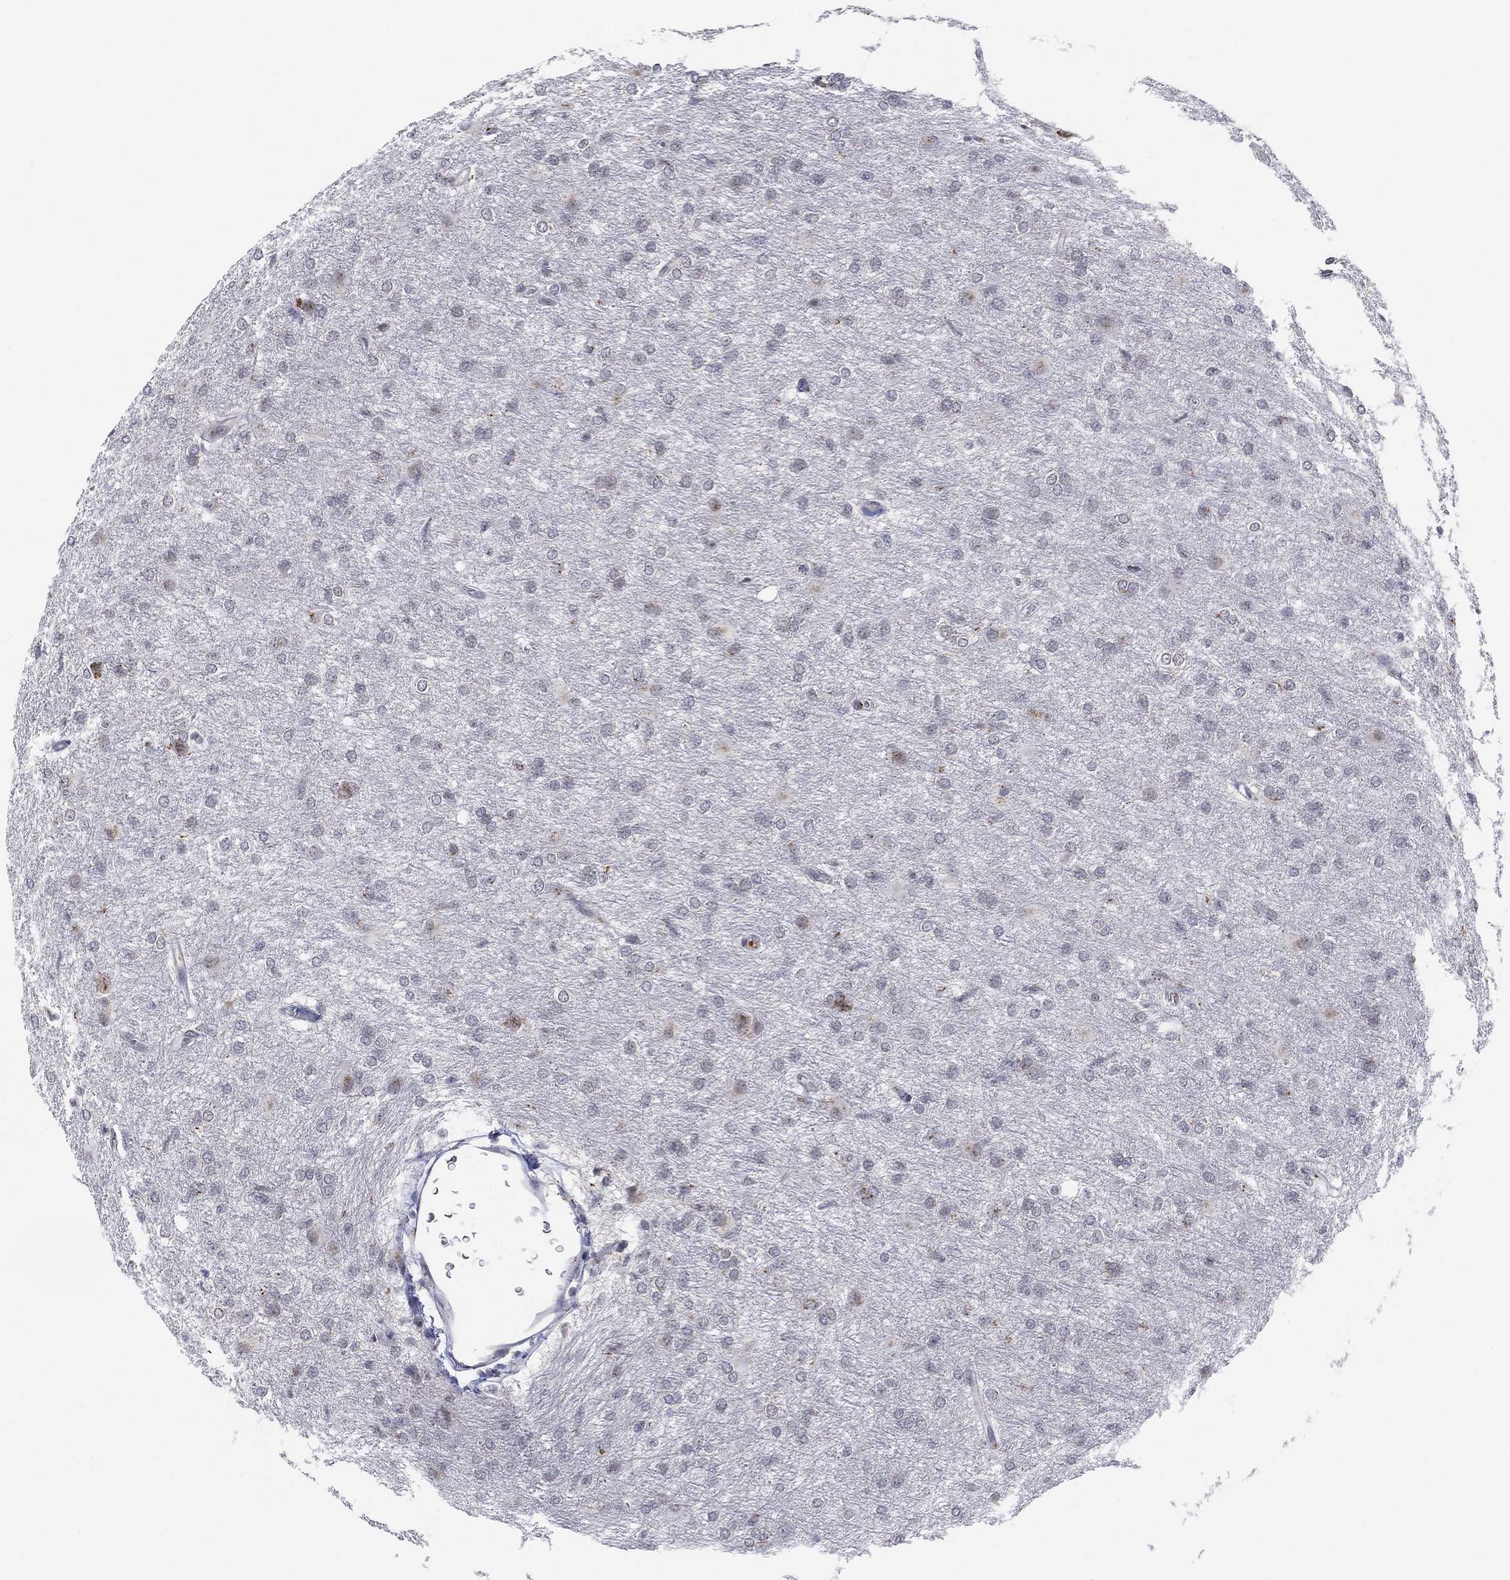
{"staining": {"intensity": "negative", "quantity": "none", "location": "none"}, "tissue": "glioma", "cell_type": "Tumor cells", "image_type": "cancer", "snomed": [{"axis": "morphology", "description": "Glioma, malignant, High grade"}, {"axis": "topography", "description": "Brain"}], "caption": "DAB immunohistochemical staining of human glioma exhibits no significant positivity in tumor cells.", "gene": "CD177", "patient": {"sex": "male", "age": 68}}